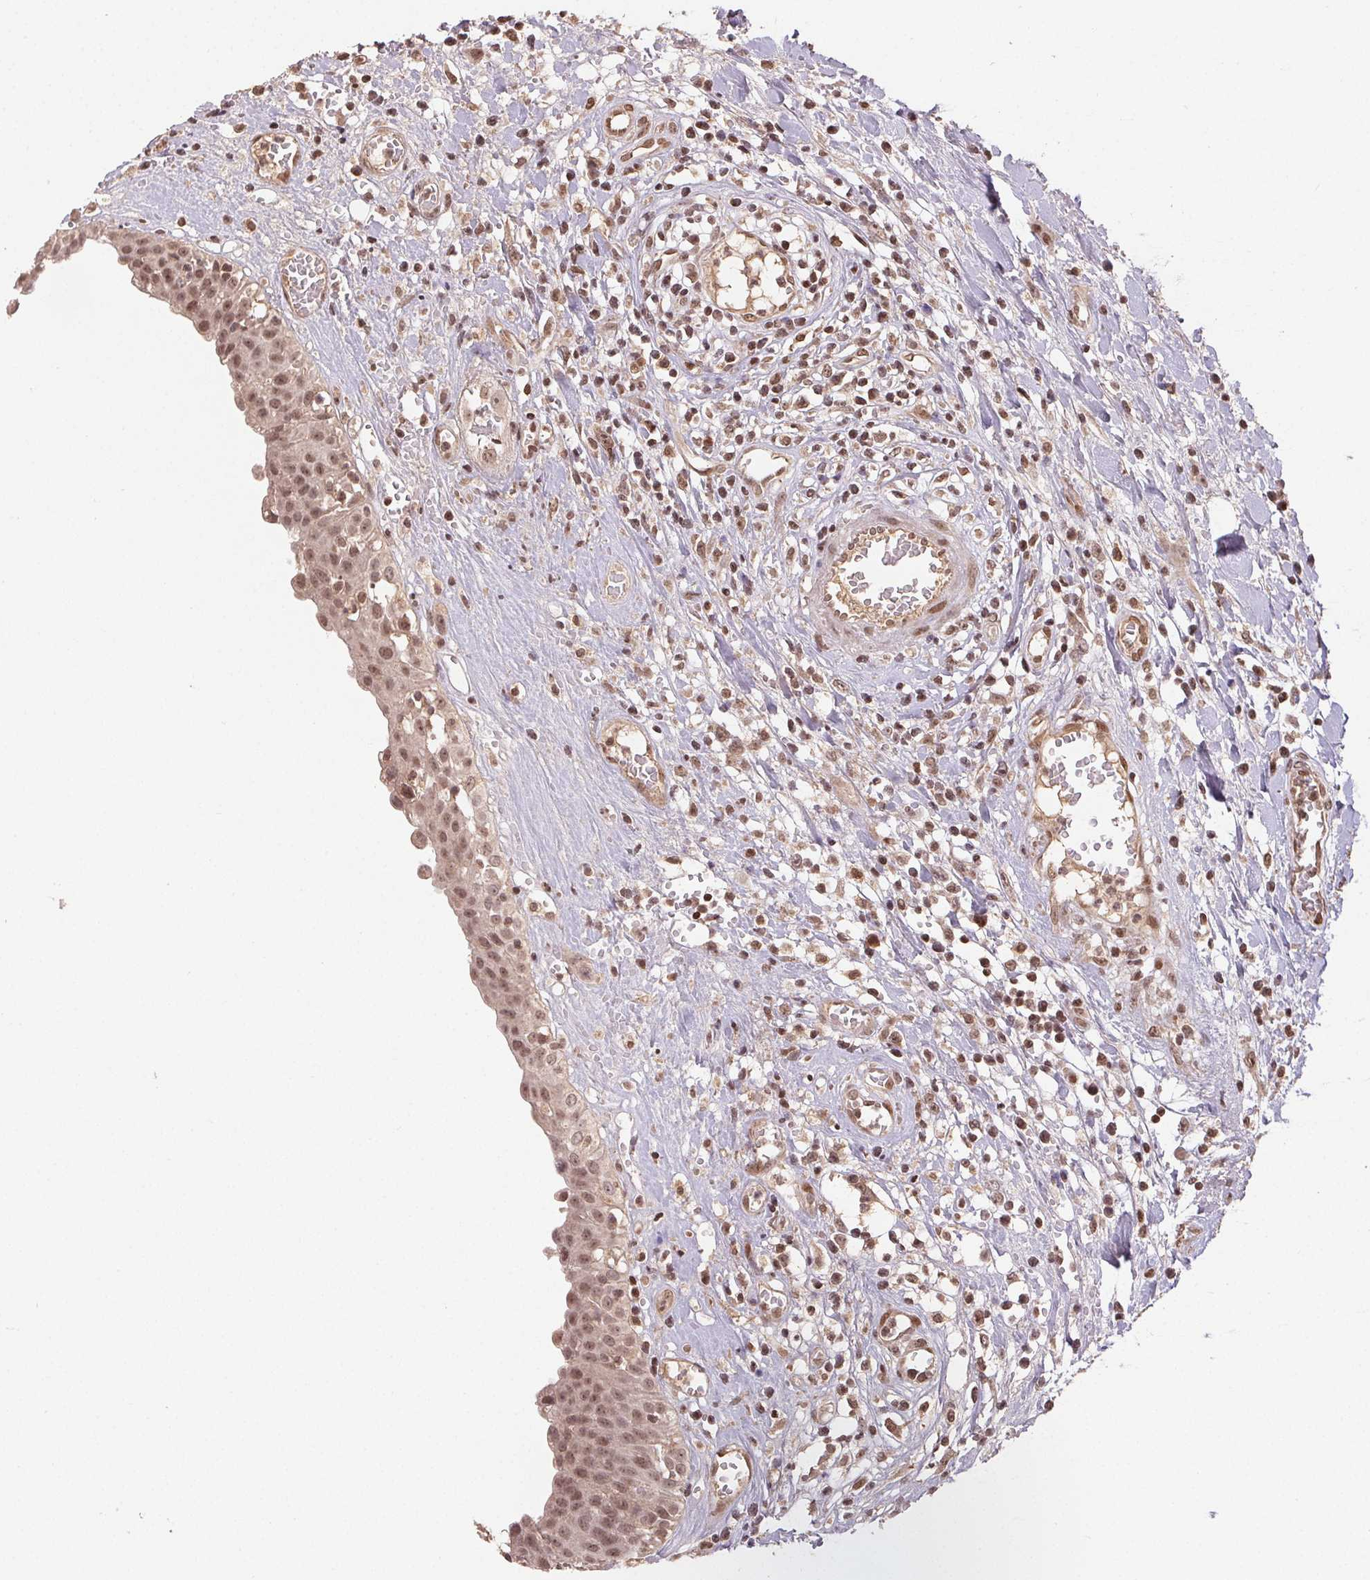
{"staining": {"intensity": "moderate", "quantity": ">75%", "location": "nuclear"}, "tissue": "urinary bladder", "cell_type": "Urothelial cells", "image_type": "normal", "snomed": [{"axis": "morphology", "description": "Normal tissue, NOS"}, {"axis": "topography", "description": "Urinary bladder"}], "caption": "DAB (3,3'-diaminobenzidine) immunohistochemical staining of normal human urinary bladder demonstrates moderate nuclear protein positivity in about >75% of urothelial cells. The protein is shown in brown color, while the nuclei are stained blue.", "gene": "MAPKAPK2", "patient": {"sex": "male", "age": 64}}